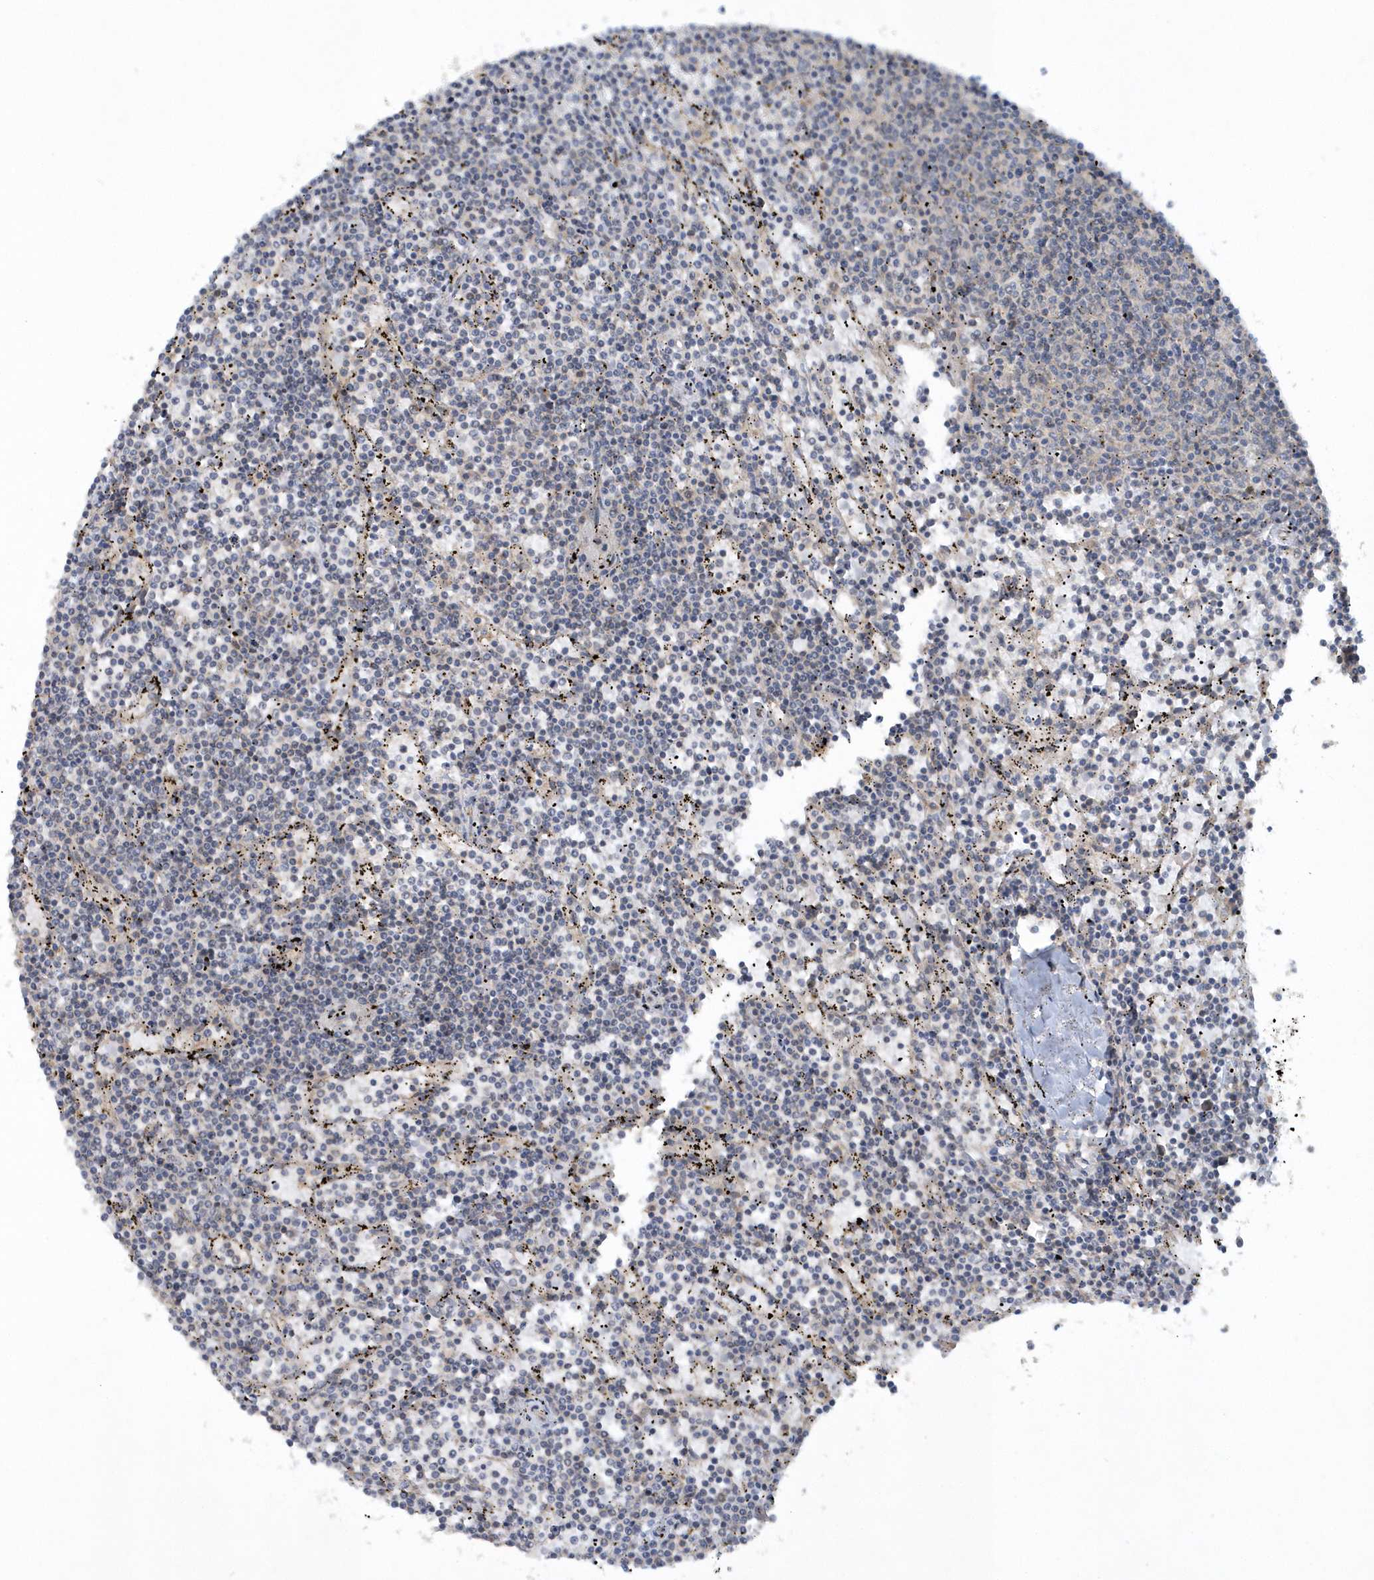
{"staining": {"intensity": "negative", "quantity": "none", "location": "none"}, "tissue": "lymphoma", "cell_type": "Tumor cells", "image_type": "cancer", "snomed": [{"axis": "morphology", "description": "Malignant lymphoma, non-Hodgkin's type, Low grade"}, {"axis": "topography", "description": "Spleen"}], "caption": "Tumor cells show no significant positivity in lymphoma.", "gene": "THG1L", "patient": {"sex": "female", "age": 50}}